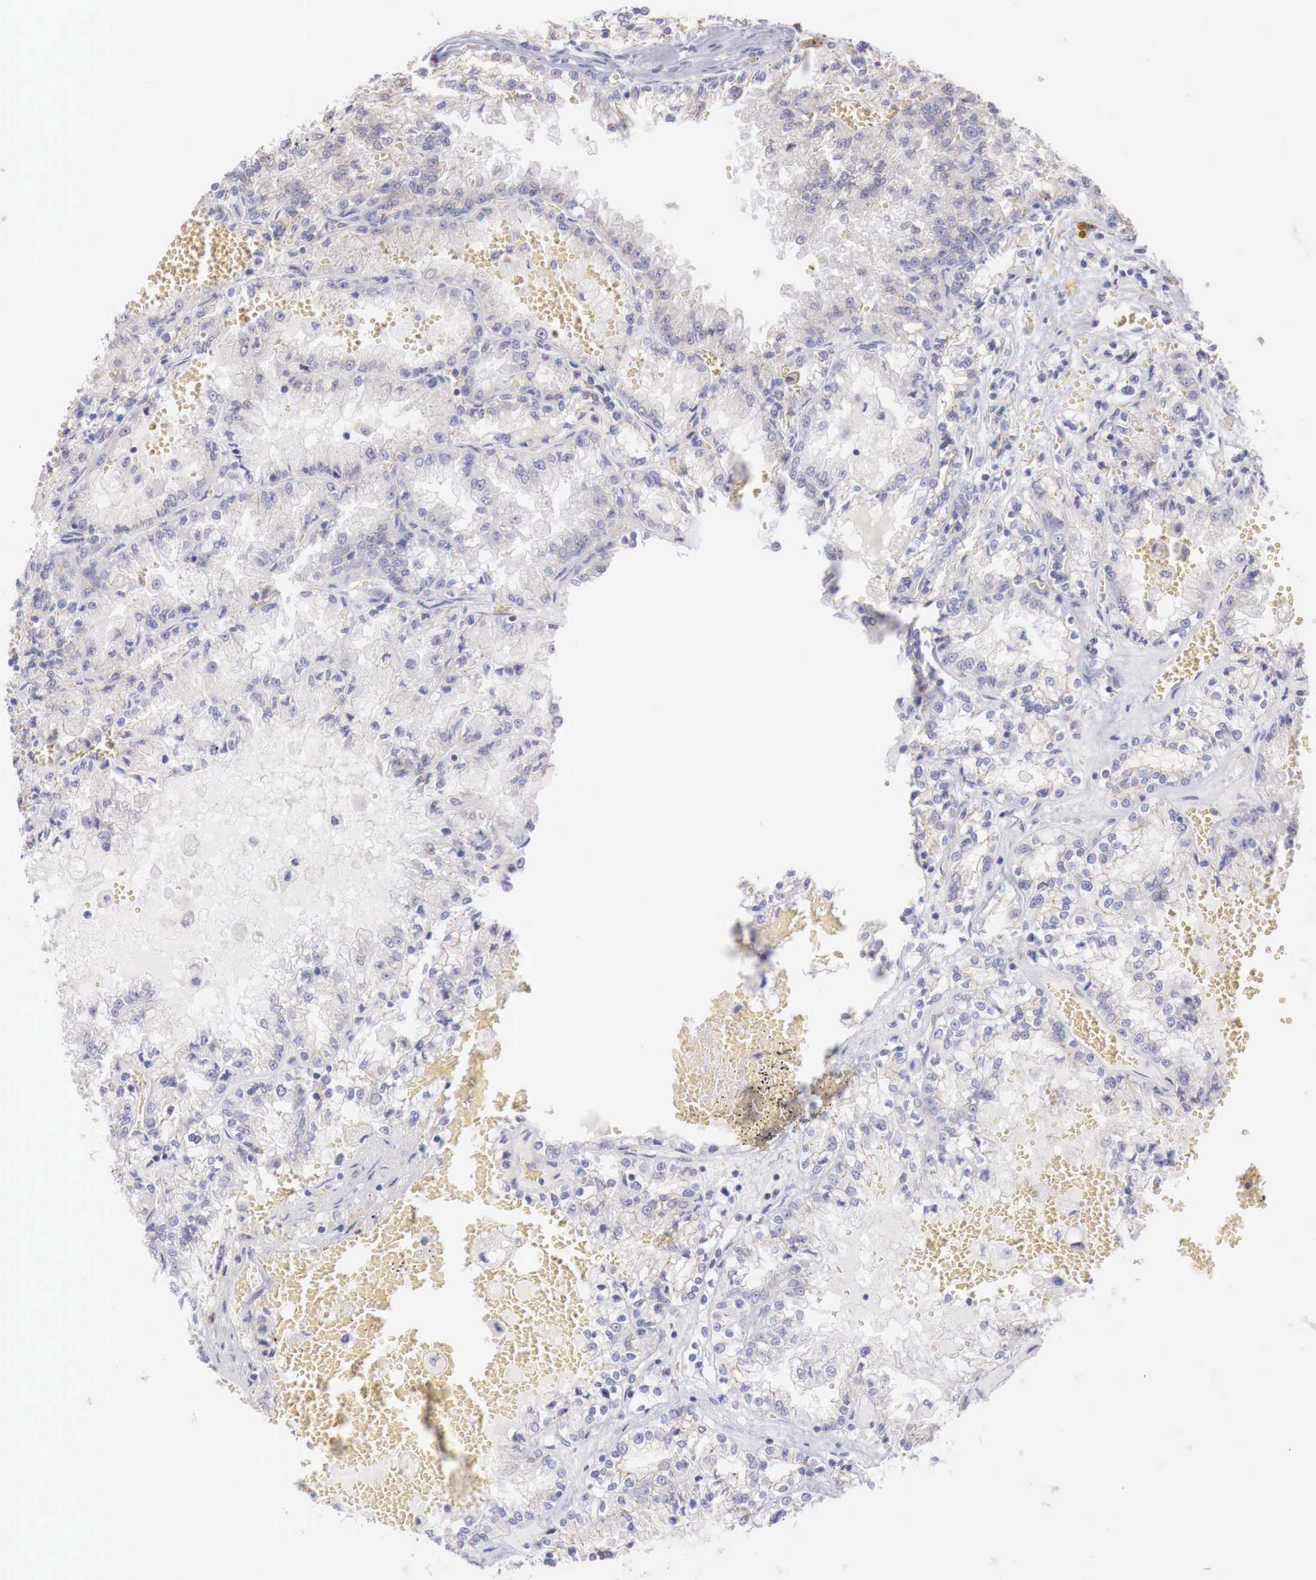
{"staining": {"intensity": "negative", "quantity": "none", "location": "none"}, "tissue": "renal cancer", "cell_type": "Tumor cells", "image_type": "cancer", "snomed": [{"axis": "morphology", "description": "Adenocarcinoma, NOS"}, {"axis": "topography", "description": "Kidney"}], "caption": "An image of renal cancer (adenocarcinoma) stained for a protein displays no brown staining in tumor cells.", "gene": "TRIM13", "patient": {"sex": "female", "age": 56}}